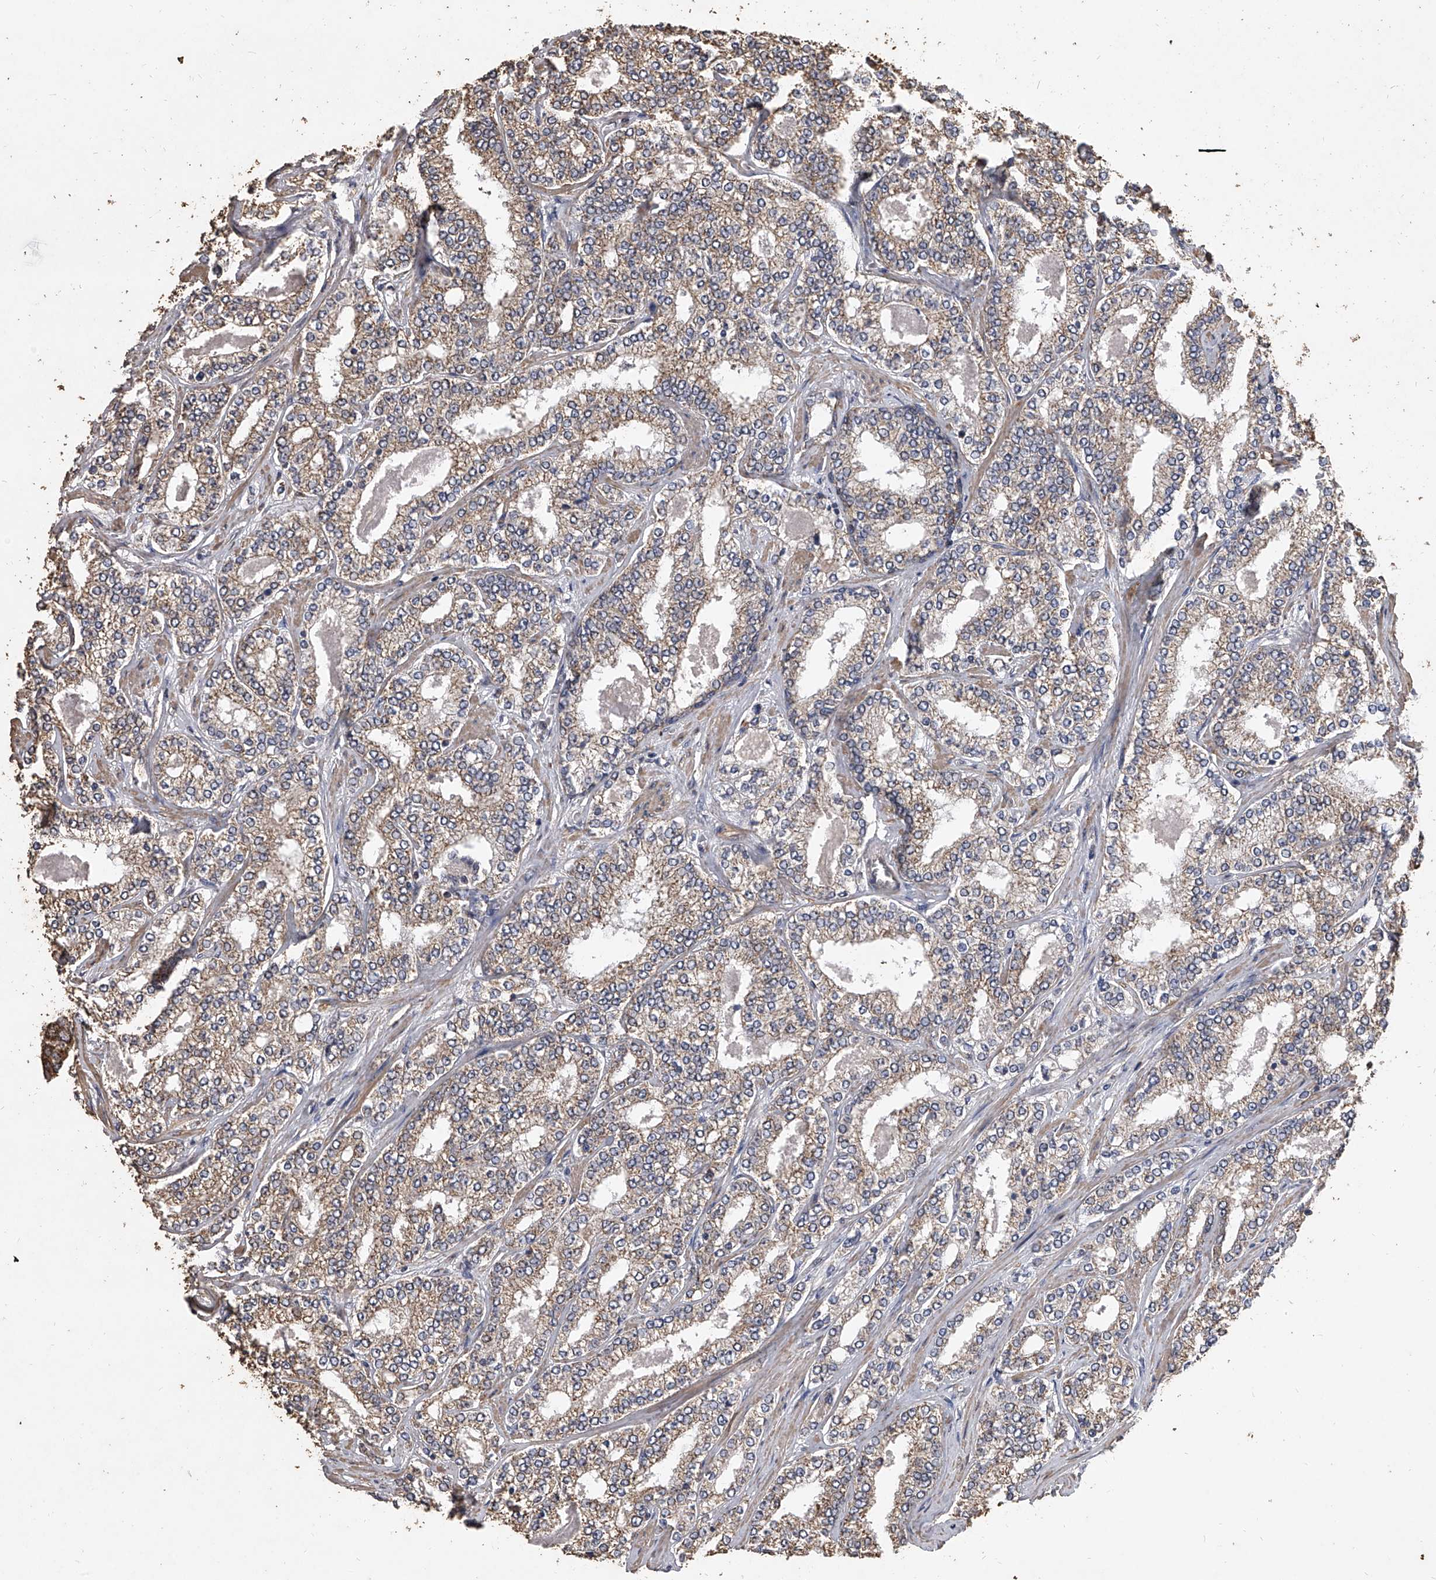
{"staining": {"intensity": "moderate", "quantity": ">75%", "location": "cytoplasmic/membranous"}, "tissue": "prostate cancer", "cell_type": "Tumor cells", "image_type": "cancer", "snomed": [{"axis": "morphology", "description": "Normal tissue, NOS"}, {"axis": "morphology", "description": "Adenocarcinoma, High grade"}, {"axis": "topography", "description": "Prostate"}], "caption": "High-magnification brightfield microscopy of prostate cancer stained with DAB (3,3'-diaminobenzidine) (brown) and counterstained with hematoxylin (blue). tumor cells exhibit moderate cytoplasmic/membranous staining is appreciated in approximately>75% of cells.", "gene": "MRPL28", "patient": {"sex": "male", "age": 83}}